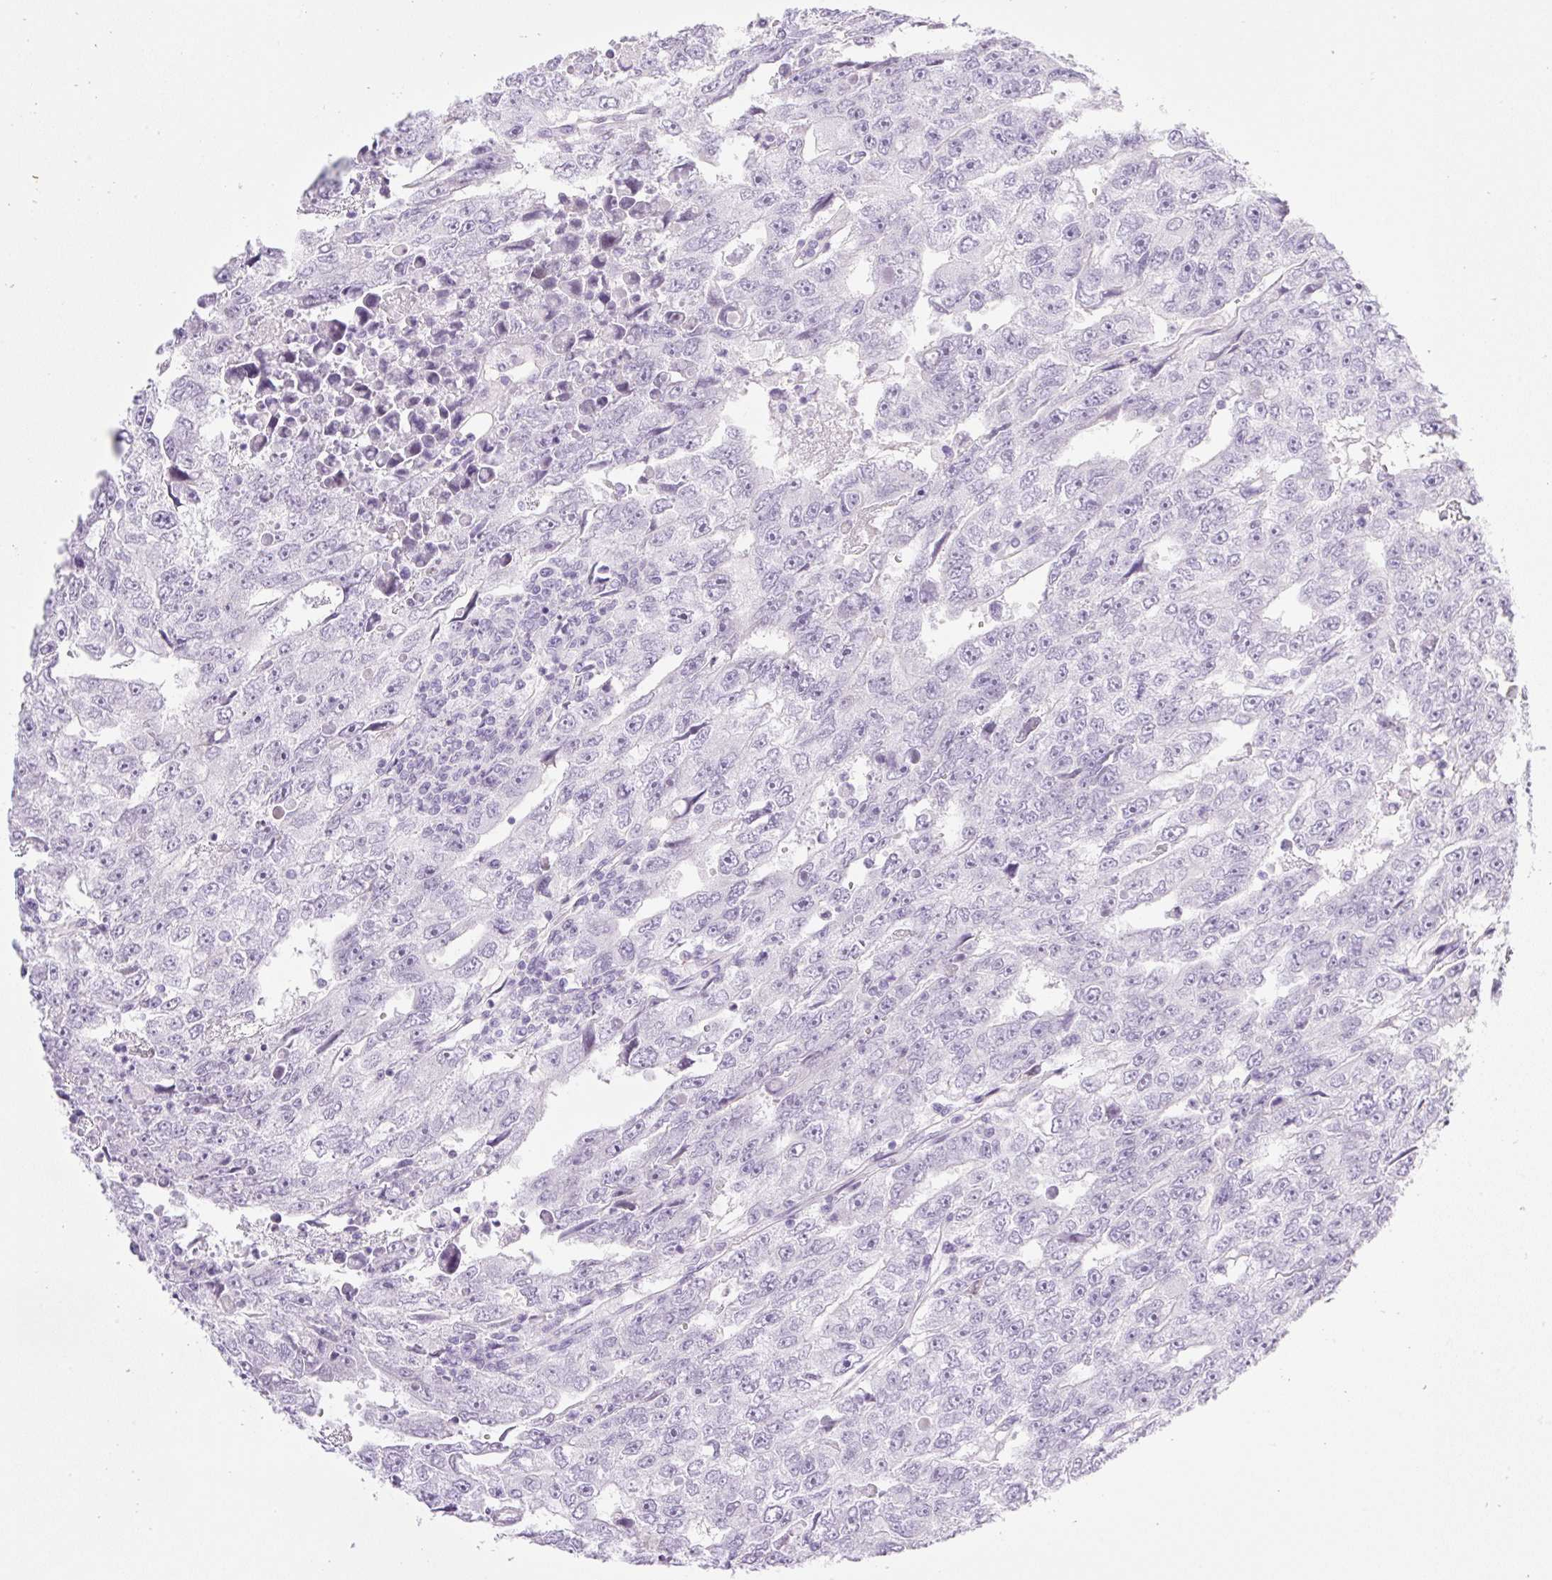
{"staining": {"intensity": "negative", "quantity": "none", "location": "none"}, "tissue": "testis cancer", "cell_type": "Tumor cells", "image_type": "cancer", "snomed": [{"axis": "morphology", "description": "Carcinoma, Embryonal, NOS"}, {"axis": "topography", "description": "Testis"}], "caption": "Protein analysis of embryonal carcinoma (testis) displays no significant staining in tumor cells.", "gene": "SPRR4", "patient": {"sex": "male", "age": 20}}